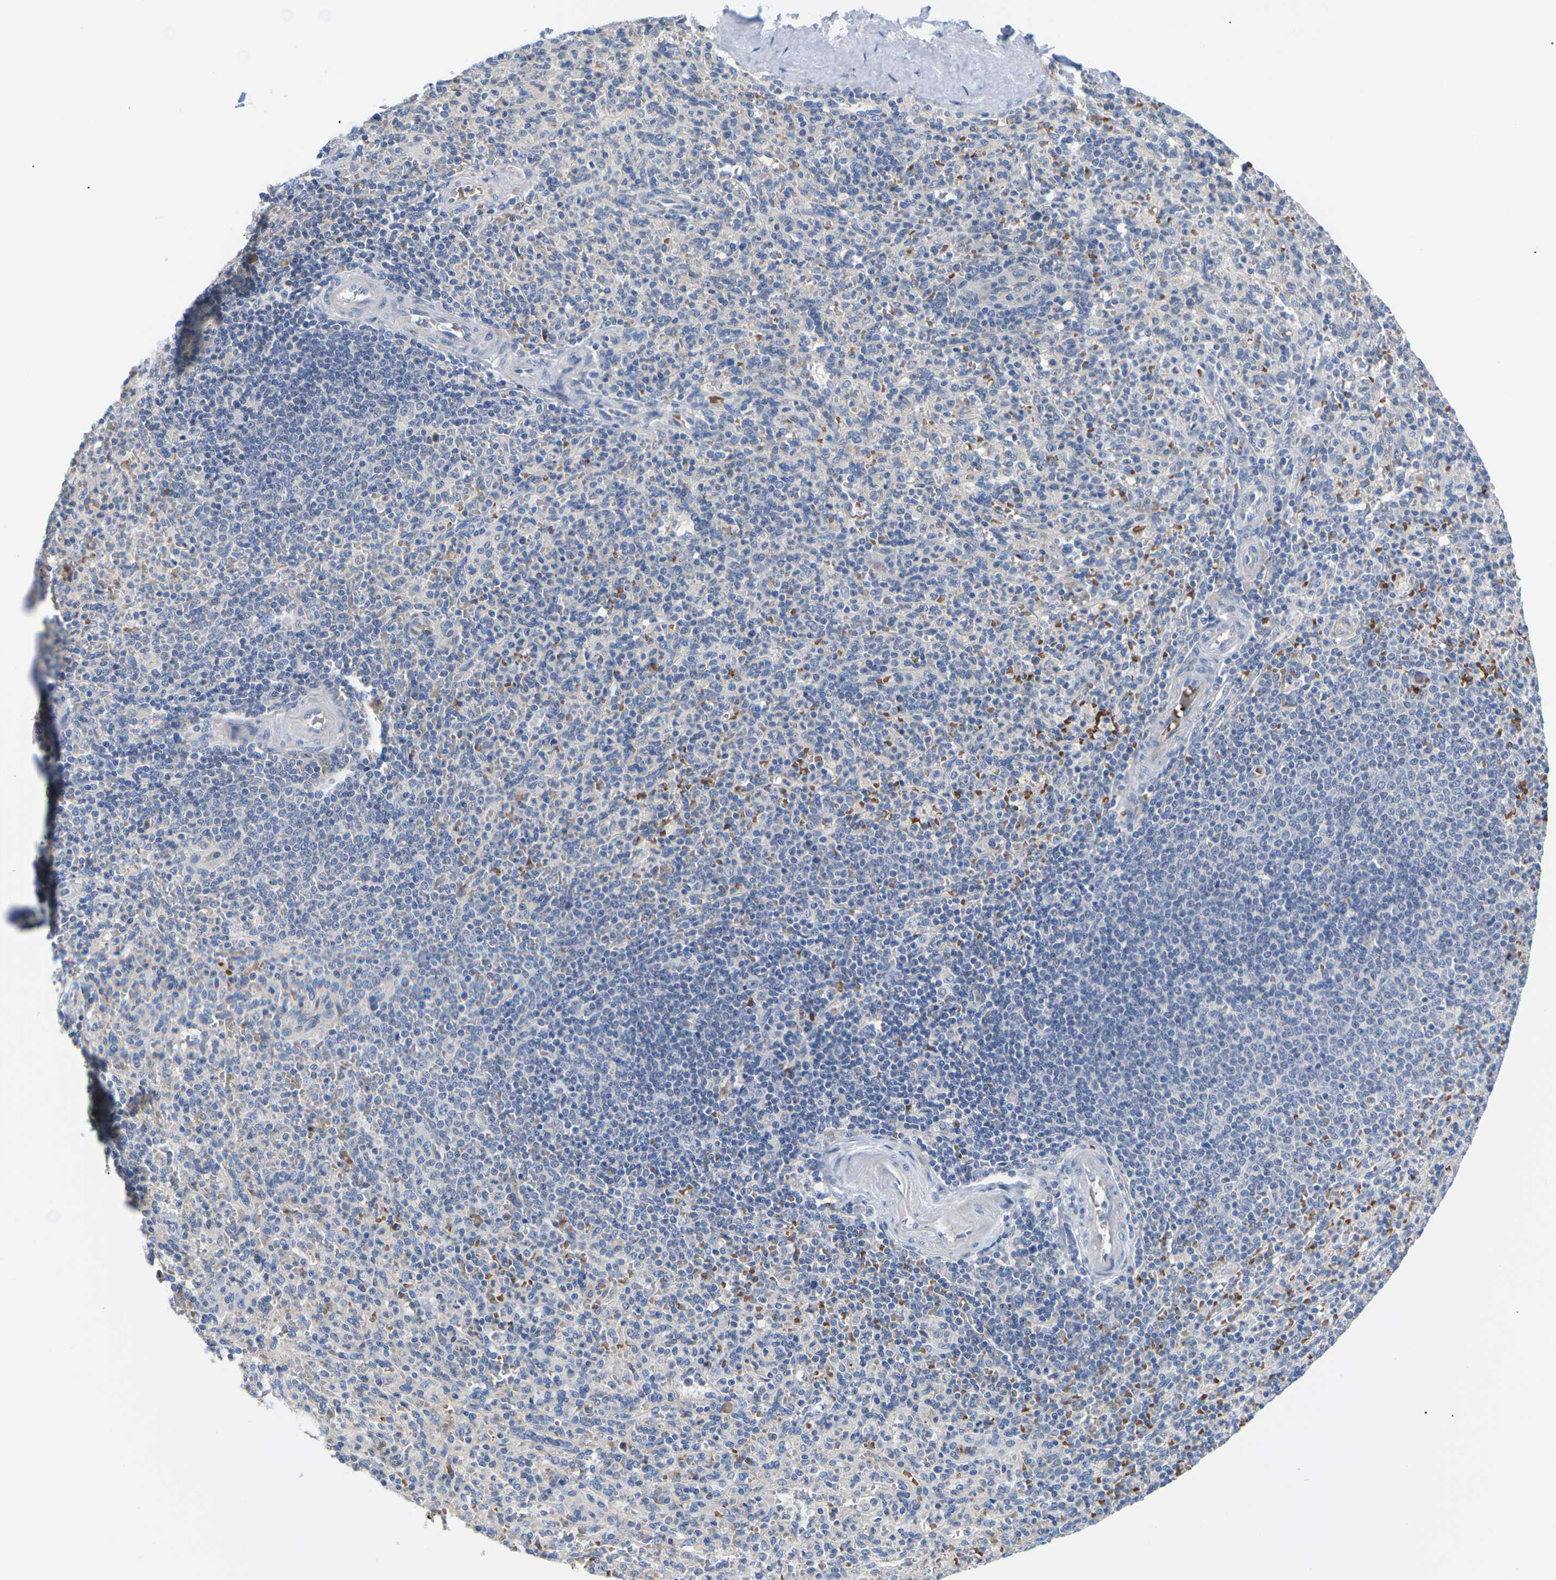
{"staining": {"intensity": "negative", "quantity": "none", "location": "none"}, "tissue": "spleen", "cell_type": "Cells in red pulp", "image_type": "normal", "snomed": [{"axis": "morphology", "description": "Normal tissue, NOS"}, {"axis": "topography", "description": "Spleen"}], "caption": "Cells in red pulp show no significant protein positivity in normal spleen.", "gene": "TMCO4", "patient": {"sex": "male", "age": 36}}